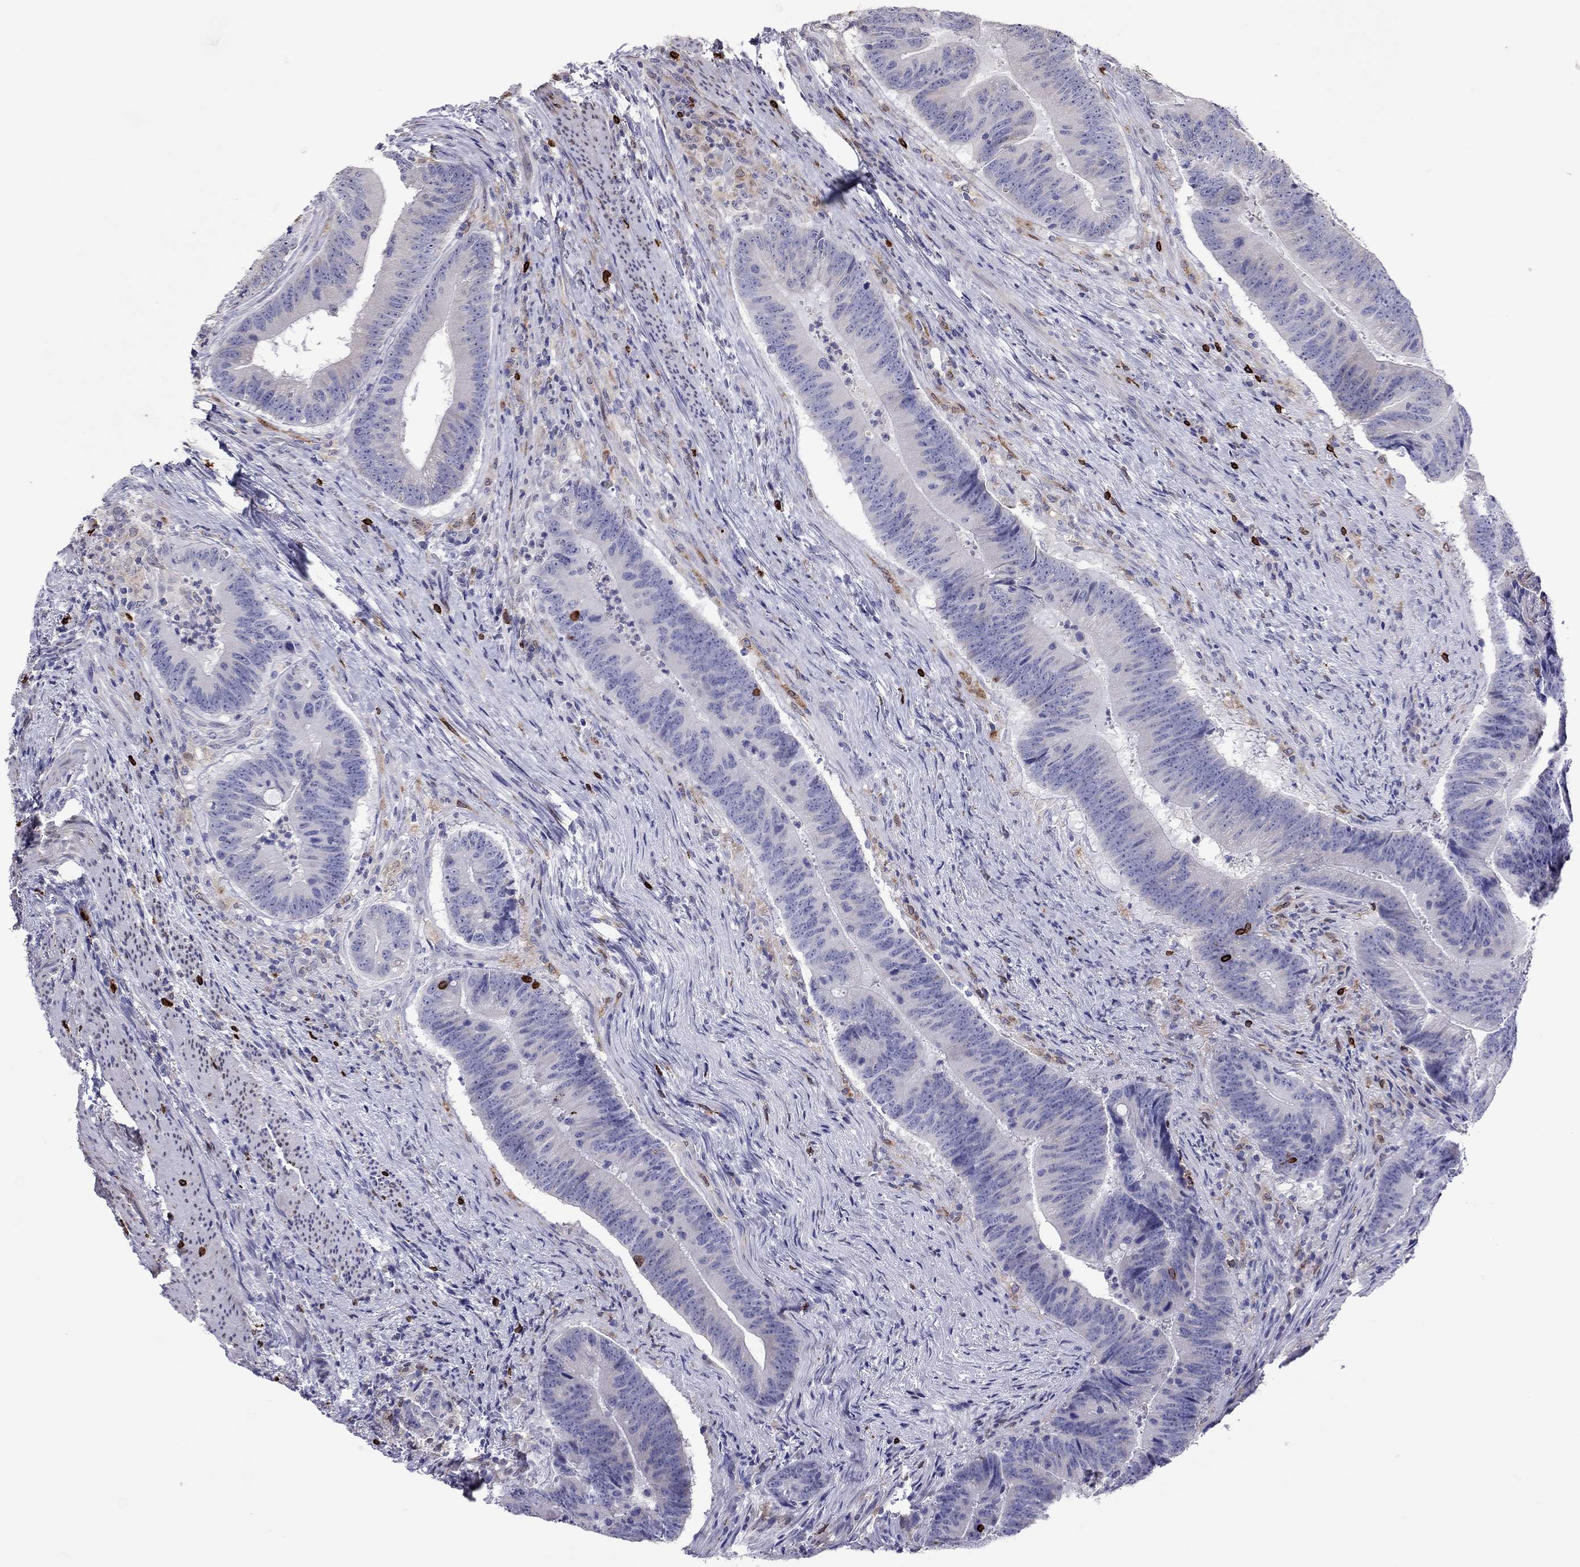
{"staining": {"intensity": "negative", "quantity": "none", "location": "none"}, "tissue": "colorectal cancer", "cell_type": "Tumor cells", "image_type": "cancer", "snomed": [{"axis": "morphology", "description": "Adenocarcinoma, NOS"}, {"axis": "topography", "description": "Colon"}], "caption": "IHC of human adenocarcinoma (colorectal) shows no expression in tumor cells.", "gene": "ADORA2A", "patient": {"sex": "female", "age": 87}}